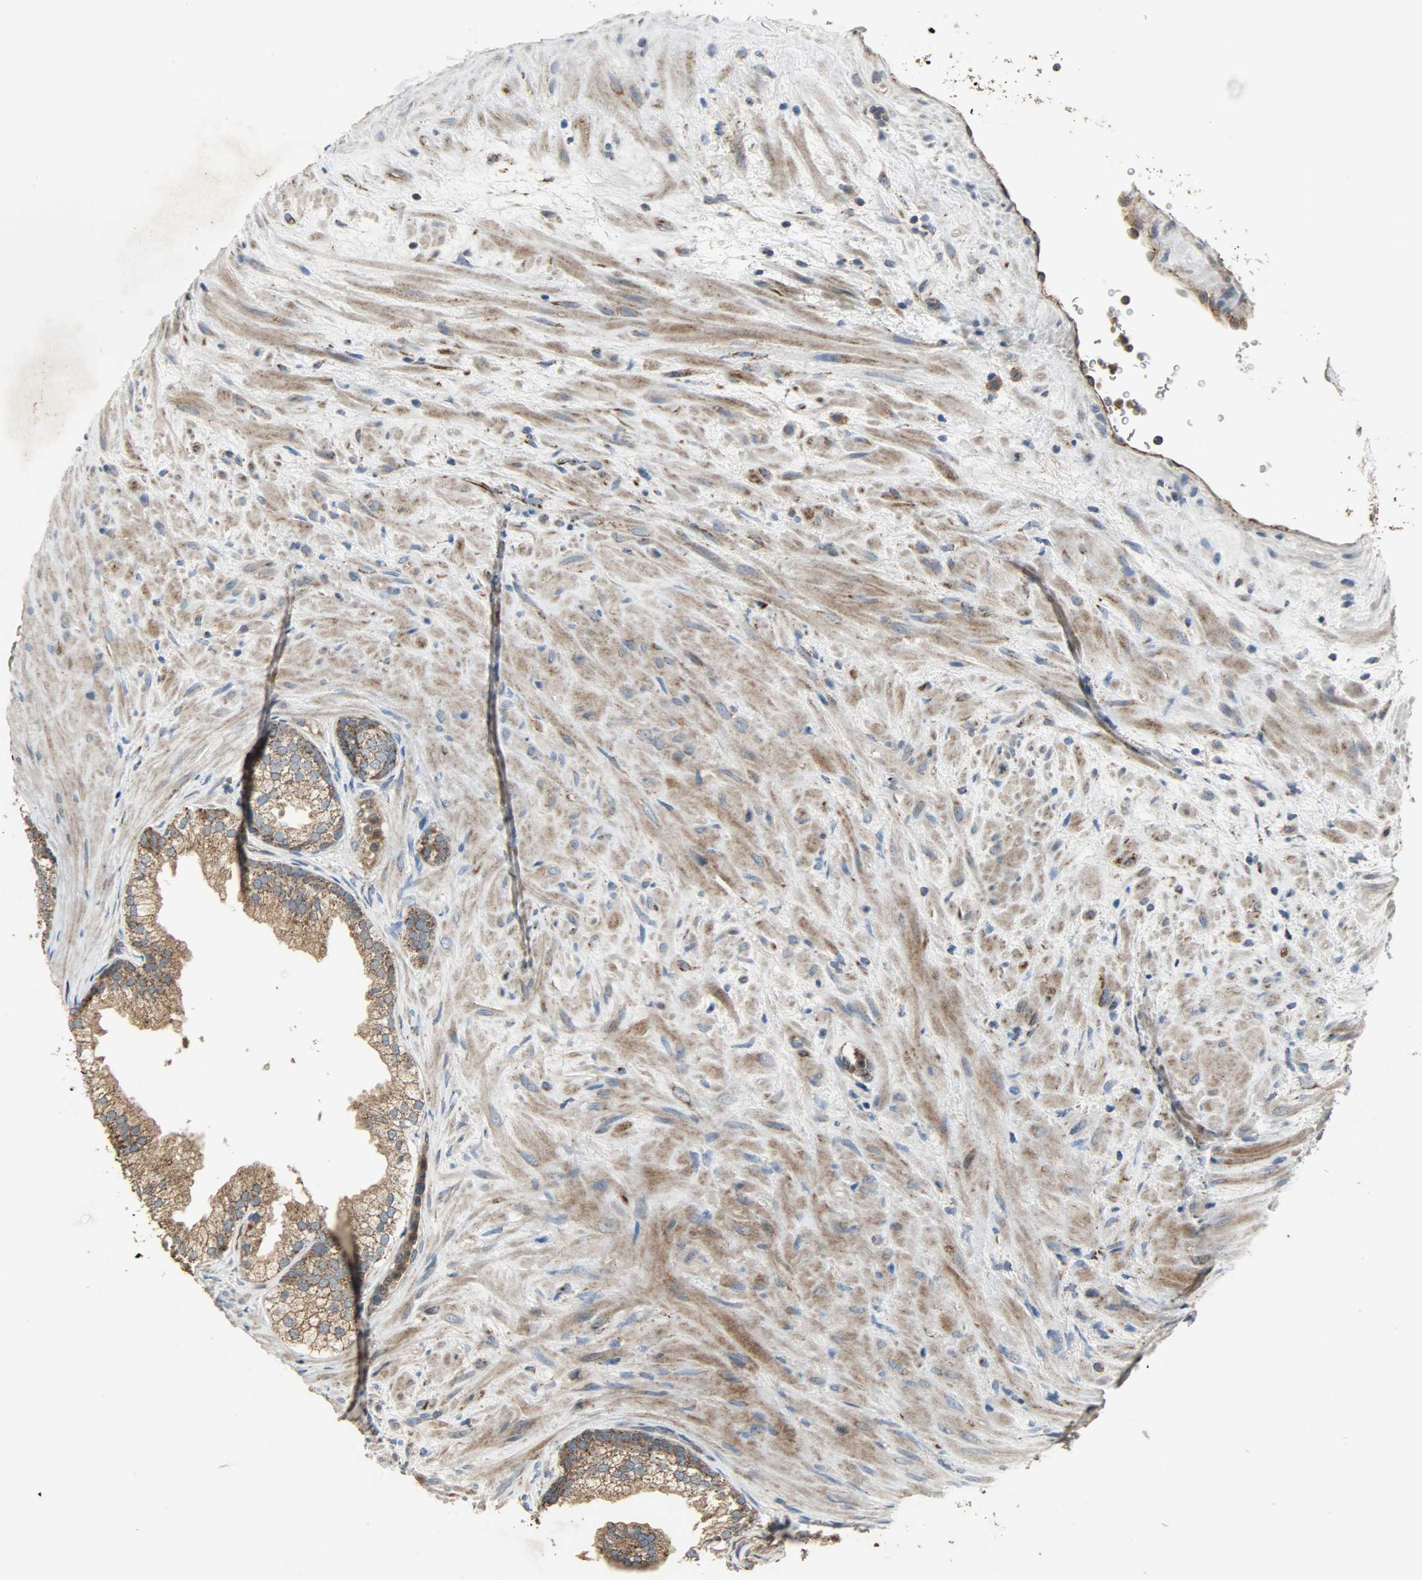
{"staining": {"intensity": "strong", "quantity": ">75%", "location": "cytoplasmic/membranous"}, "tissue": "prostate", "cell_type": "Glandular cells", "image_type": "normal", "snomed": [{"axis": "morphology", "description": "Normal tissue, NOS"}, {"axis": "topography", "description": "Prostate"}], "caption": "Immunohistochemistry (IHC) of normal prostate exhibits high levels of strong cytoplasmic/membranous expression in about >75% of glandular cells.", "gene": "AMT", "patient": {"sex": "male", "age": 76}}